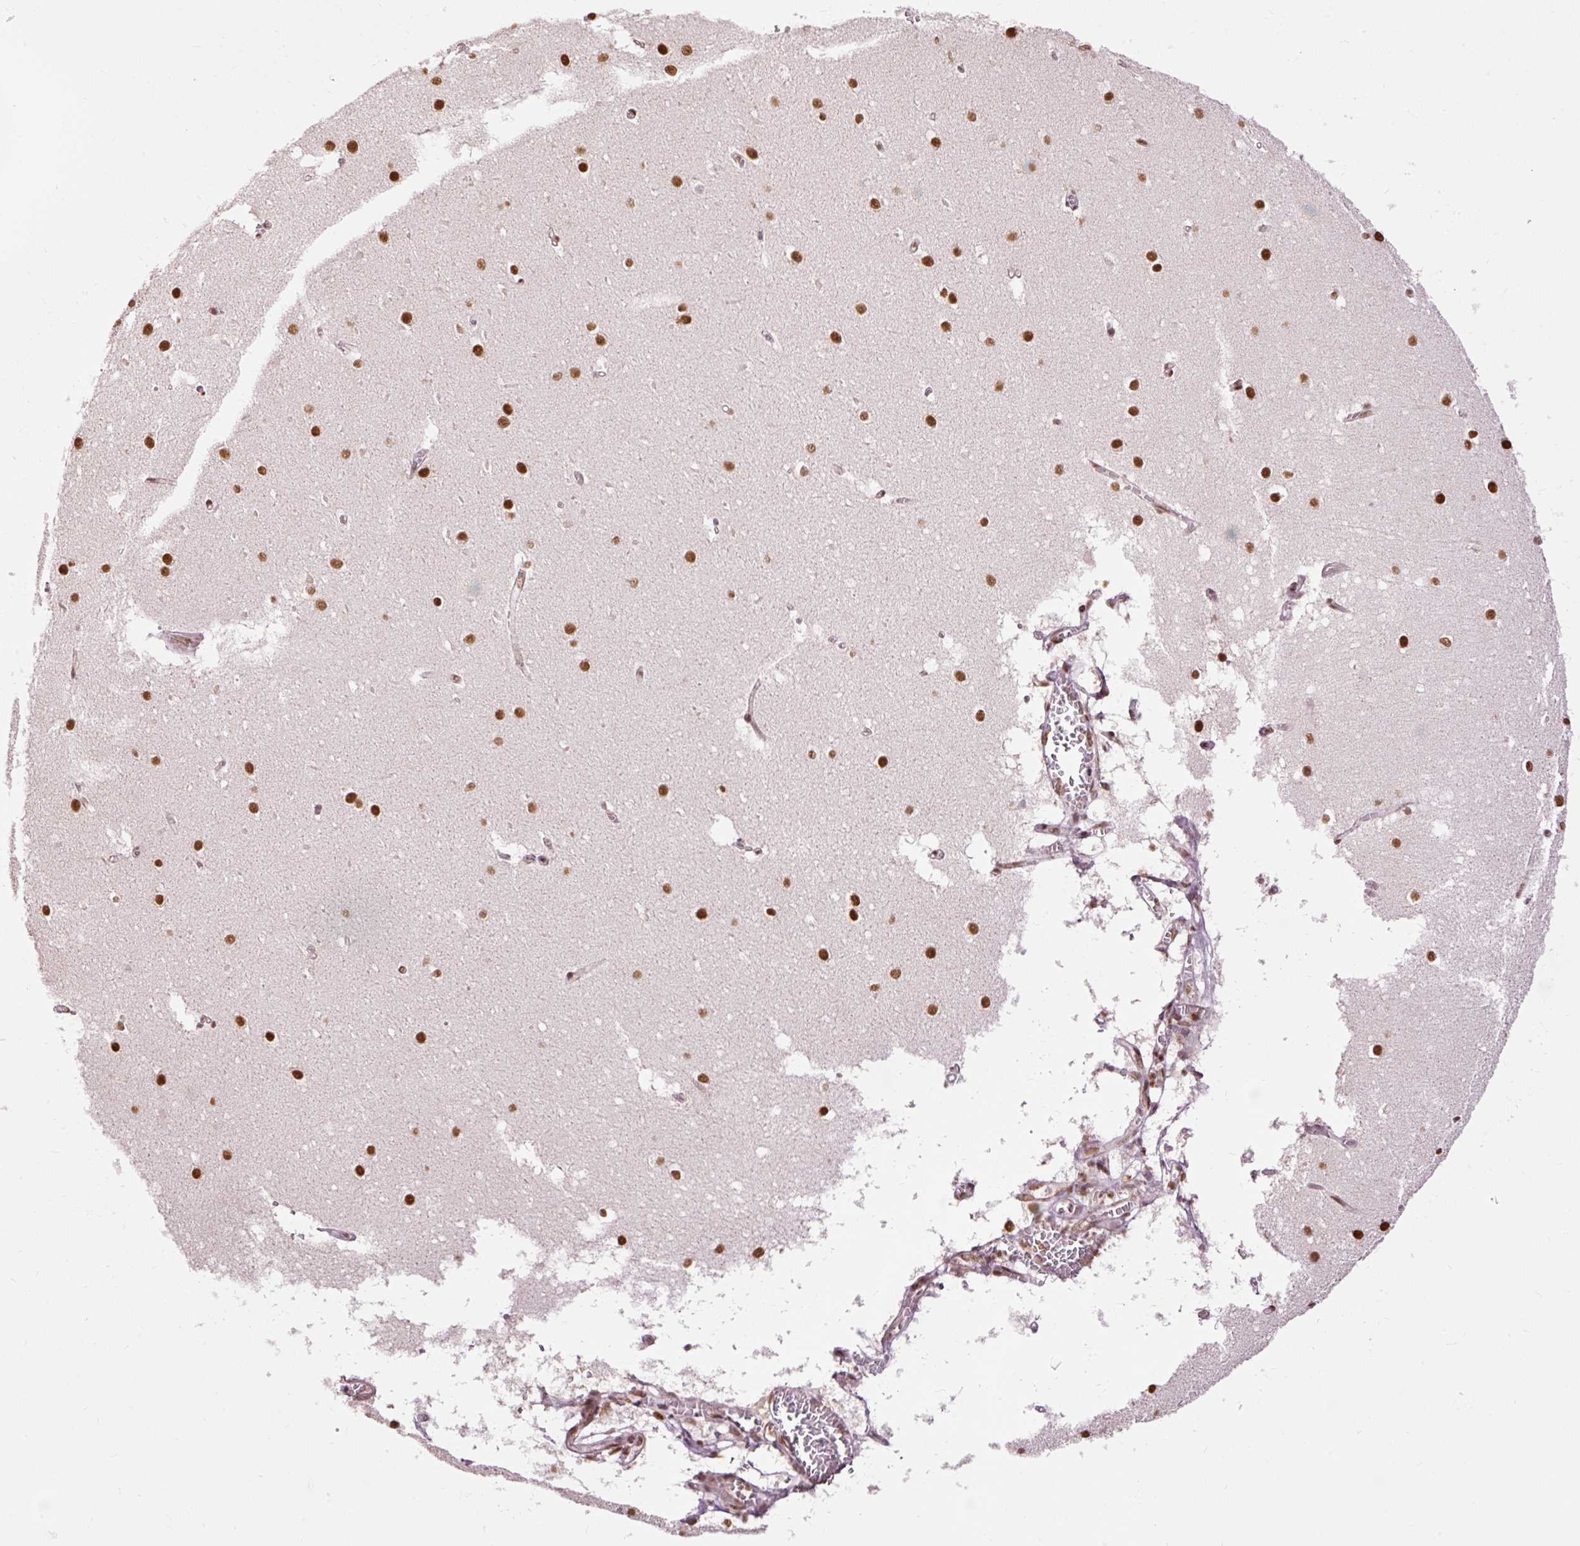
{"staining": {"intensity": "strong", "quantity": ">75%", "location": "nuclear"}, "tissue": "cerebellum", "cell_type": "Cells in granular layer", "image_type": "normal", "snomed": [{"axis": "morphology", "description": "Normal tissue, NOS"}, {"axis": "topography", "description": "Cerebellum"}], "caption": "Brown immunohistochemical staining in unremarkable human cerebellum demonstrates strong nuclear positivity in approximately >75% of cells in granular layer. (DAB (3,3'-diaminobenzidine) = brown stain, brightfield microscopy at high magnification).", "gene": "ZBTB44", "patient": {"sex": "male", "age": 54}}